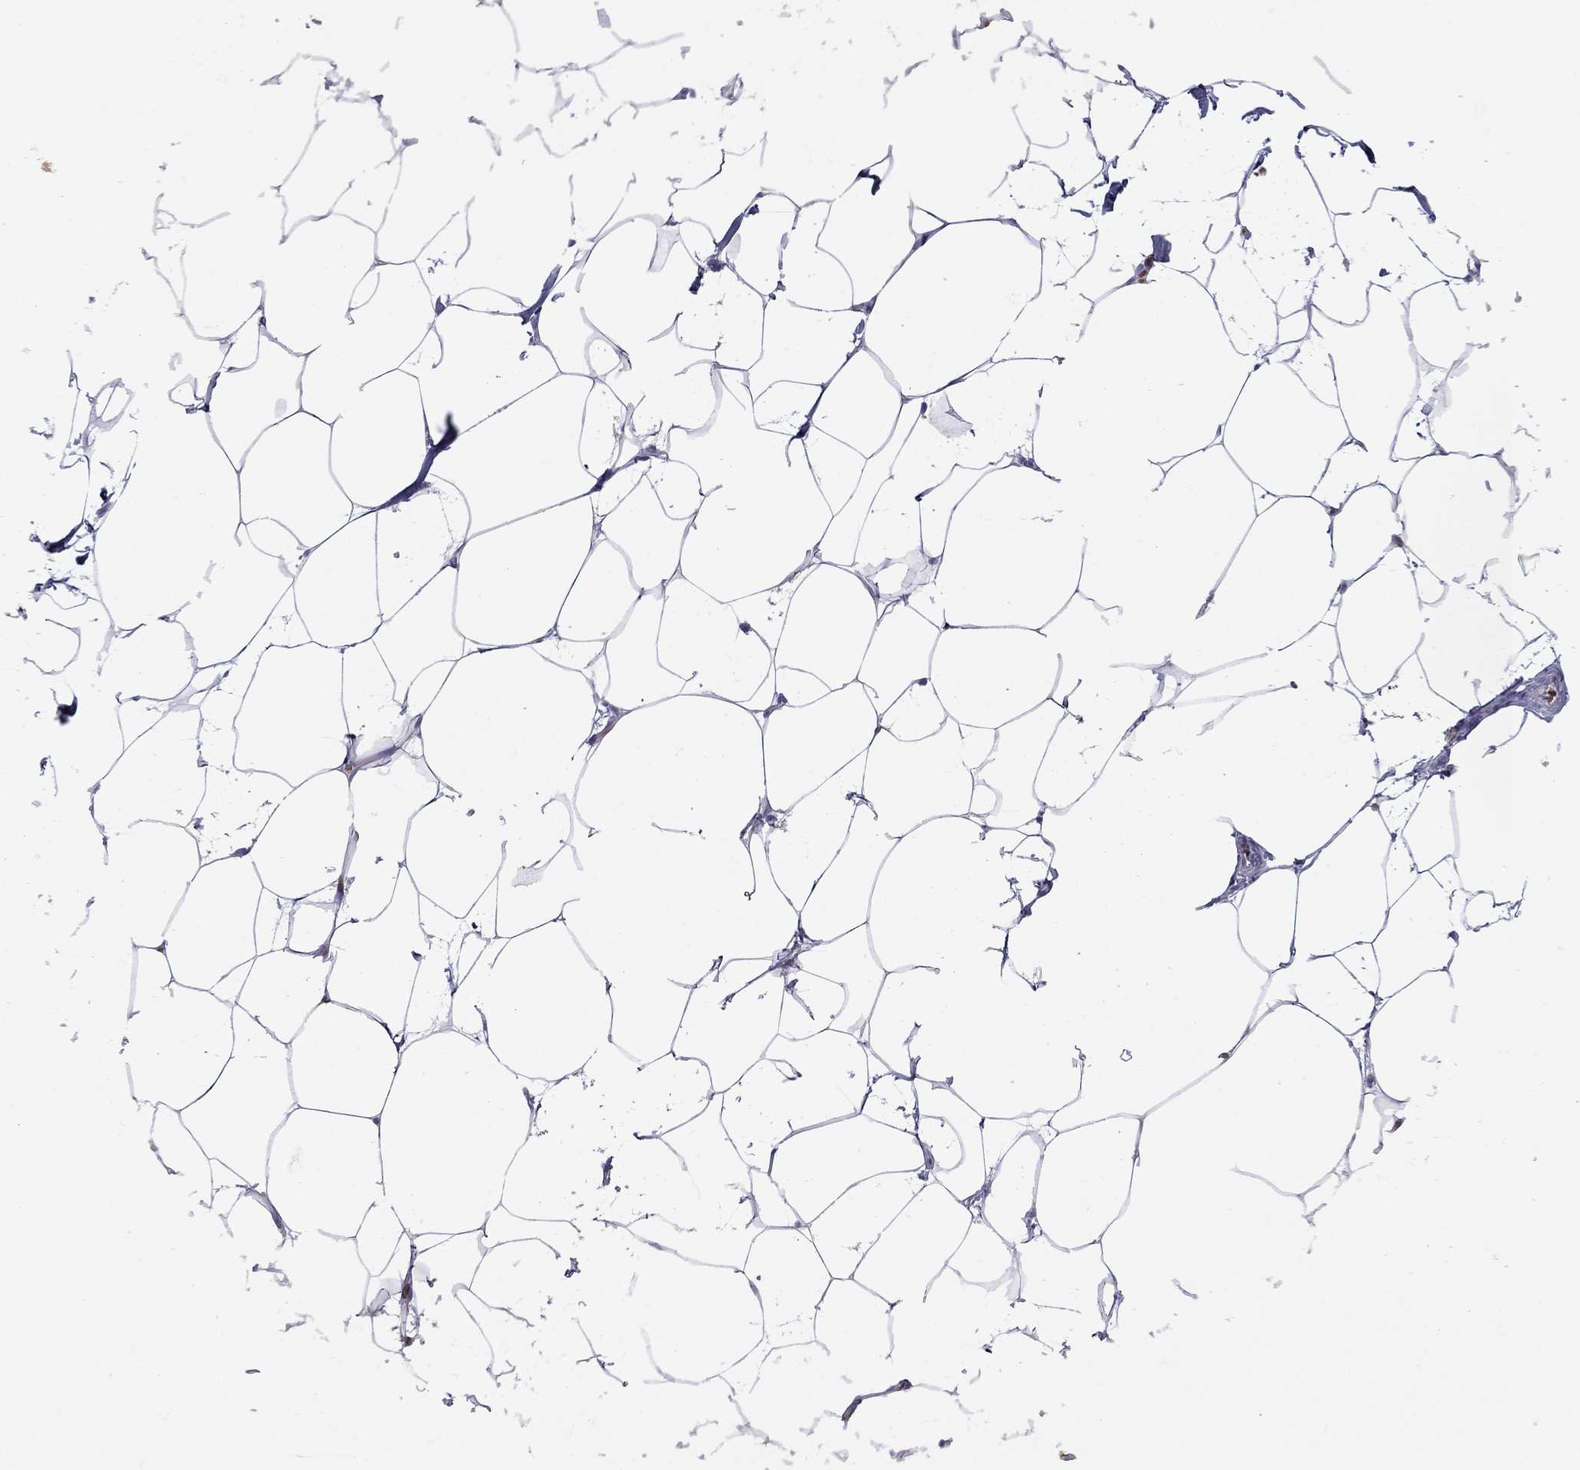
{"staining": {"intensity": "negative", "quantity": "none", "location": "none"}, "tissue": "breast", "cell_type": "Adipocytes", "image_type": "normal", "snomed": [{"axis": "morphology", "description": "Normal tissue, NOS"}, {"axis": "topography", "description": "Breast"}], "caption": "A micrograph of breast stained for a protein displays no brown staining in adipocytes.", "gene": "MUC16", "patient": {"sex": "female", "age": 32}}